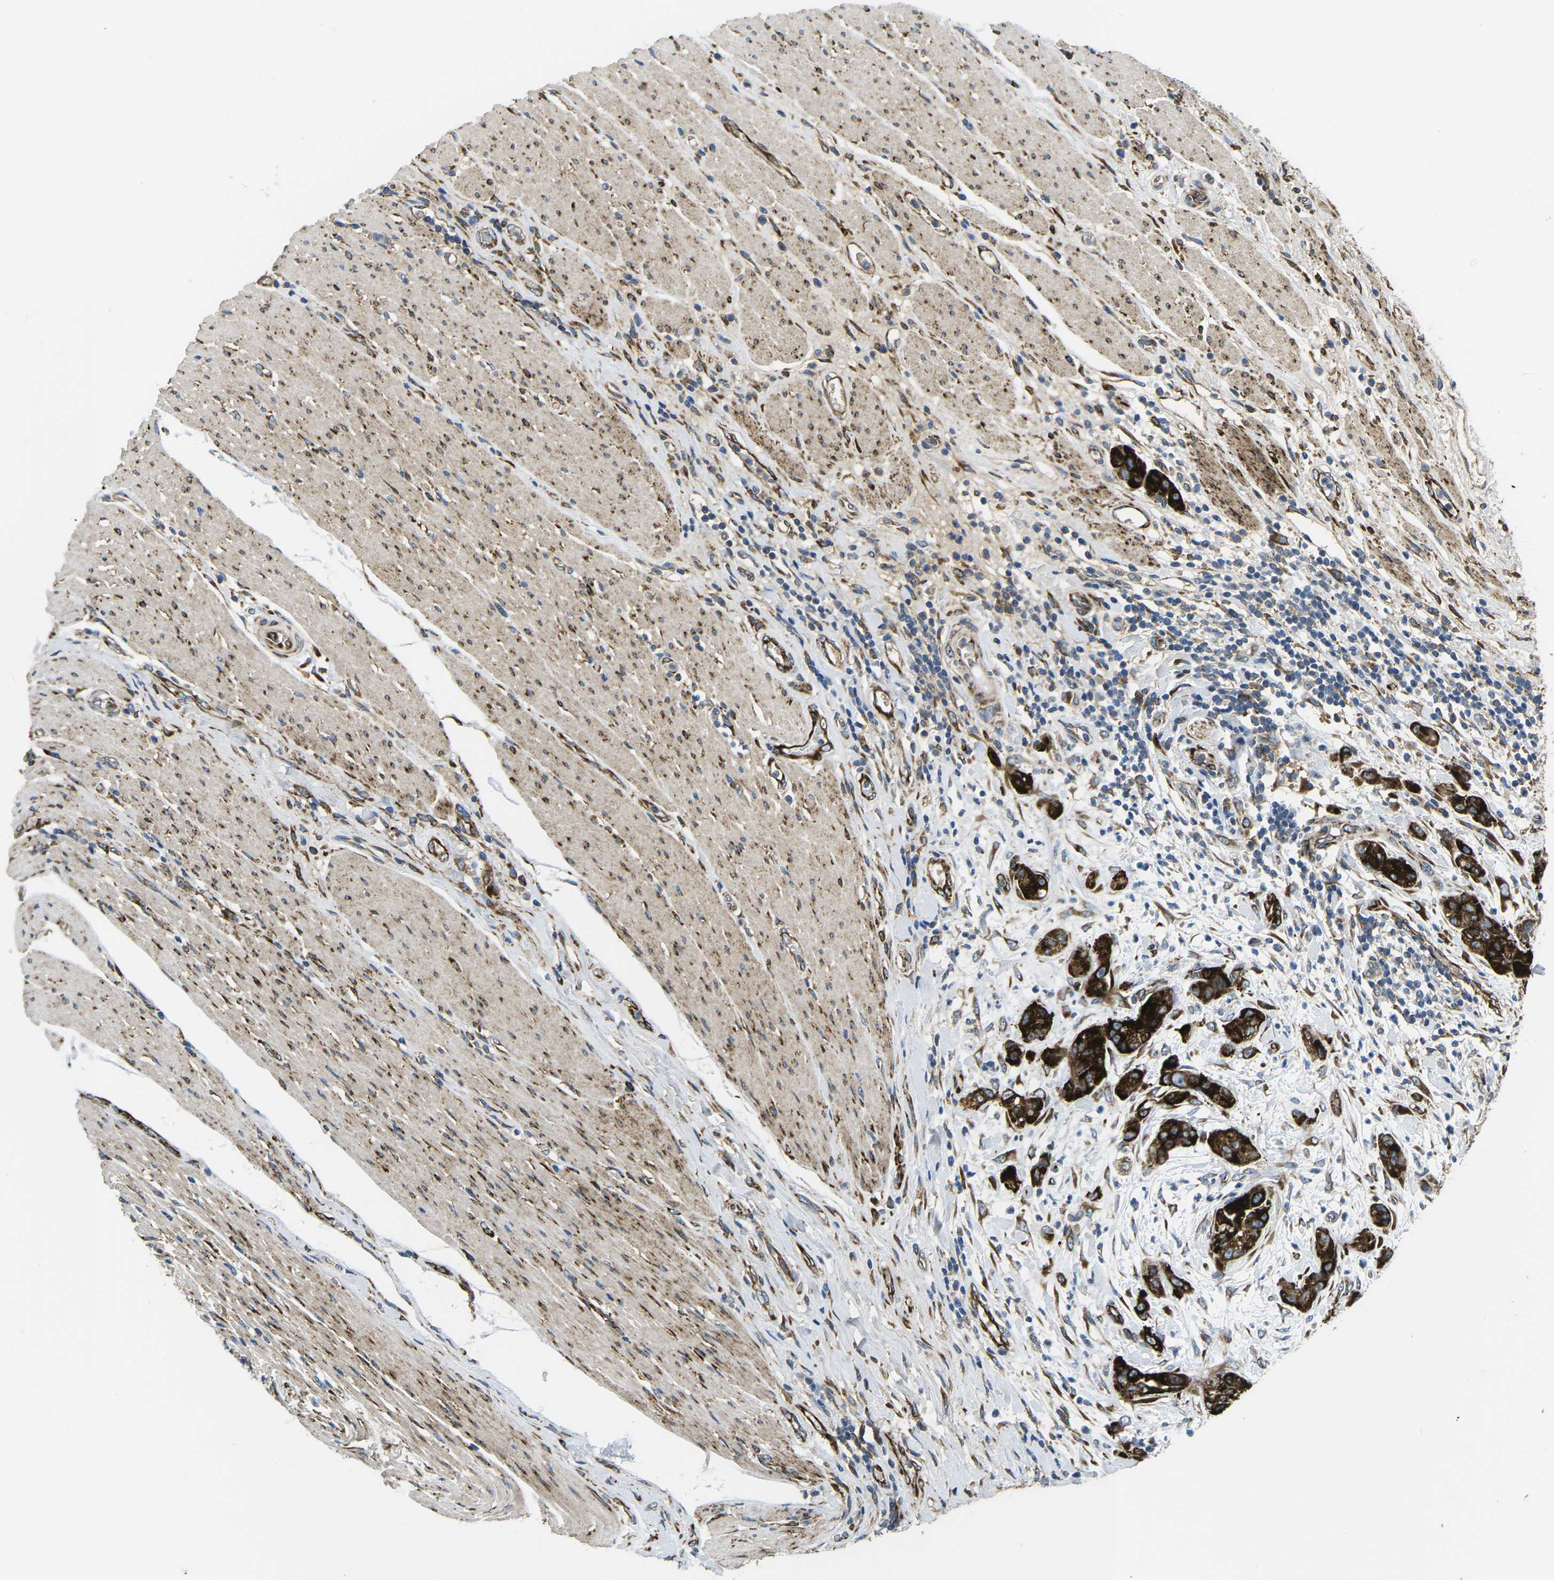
{"staining": {"intensity": "strong", "quantity": ">75%", "location": "cytoplasmic/membranous"}, "tissue": "pancreatic cancer", "cell_type": "Tumor cells", "image_type": "cancer", "snomed": [{"axis": "morphology", "description": "Adenocarcinoma, NOS"}, {"axis": "topography", "description": "Pancreas"}], "caption": "Immunohistochemistry image of neoplastic tissue: adenocarcinoma (pancreatic) stained using IHC exhibits high levels of strong protein expression localized specifically in the cytoplasmic/membranous of tumor cells, appearing as a cytoplasmic/membranous brown color.", "gene": "PDZD8", "patient": {"sex": "female", "age": 78}}